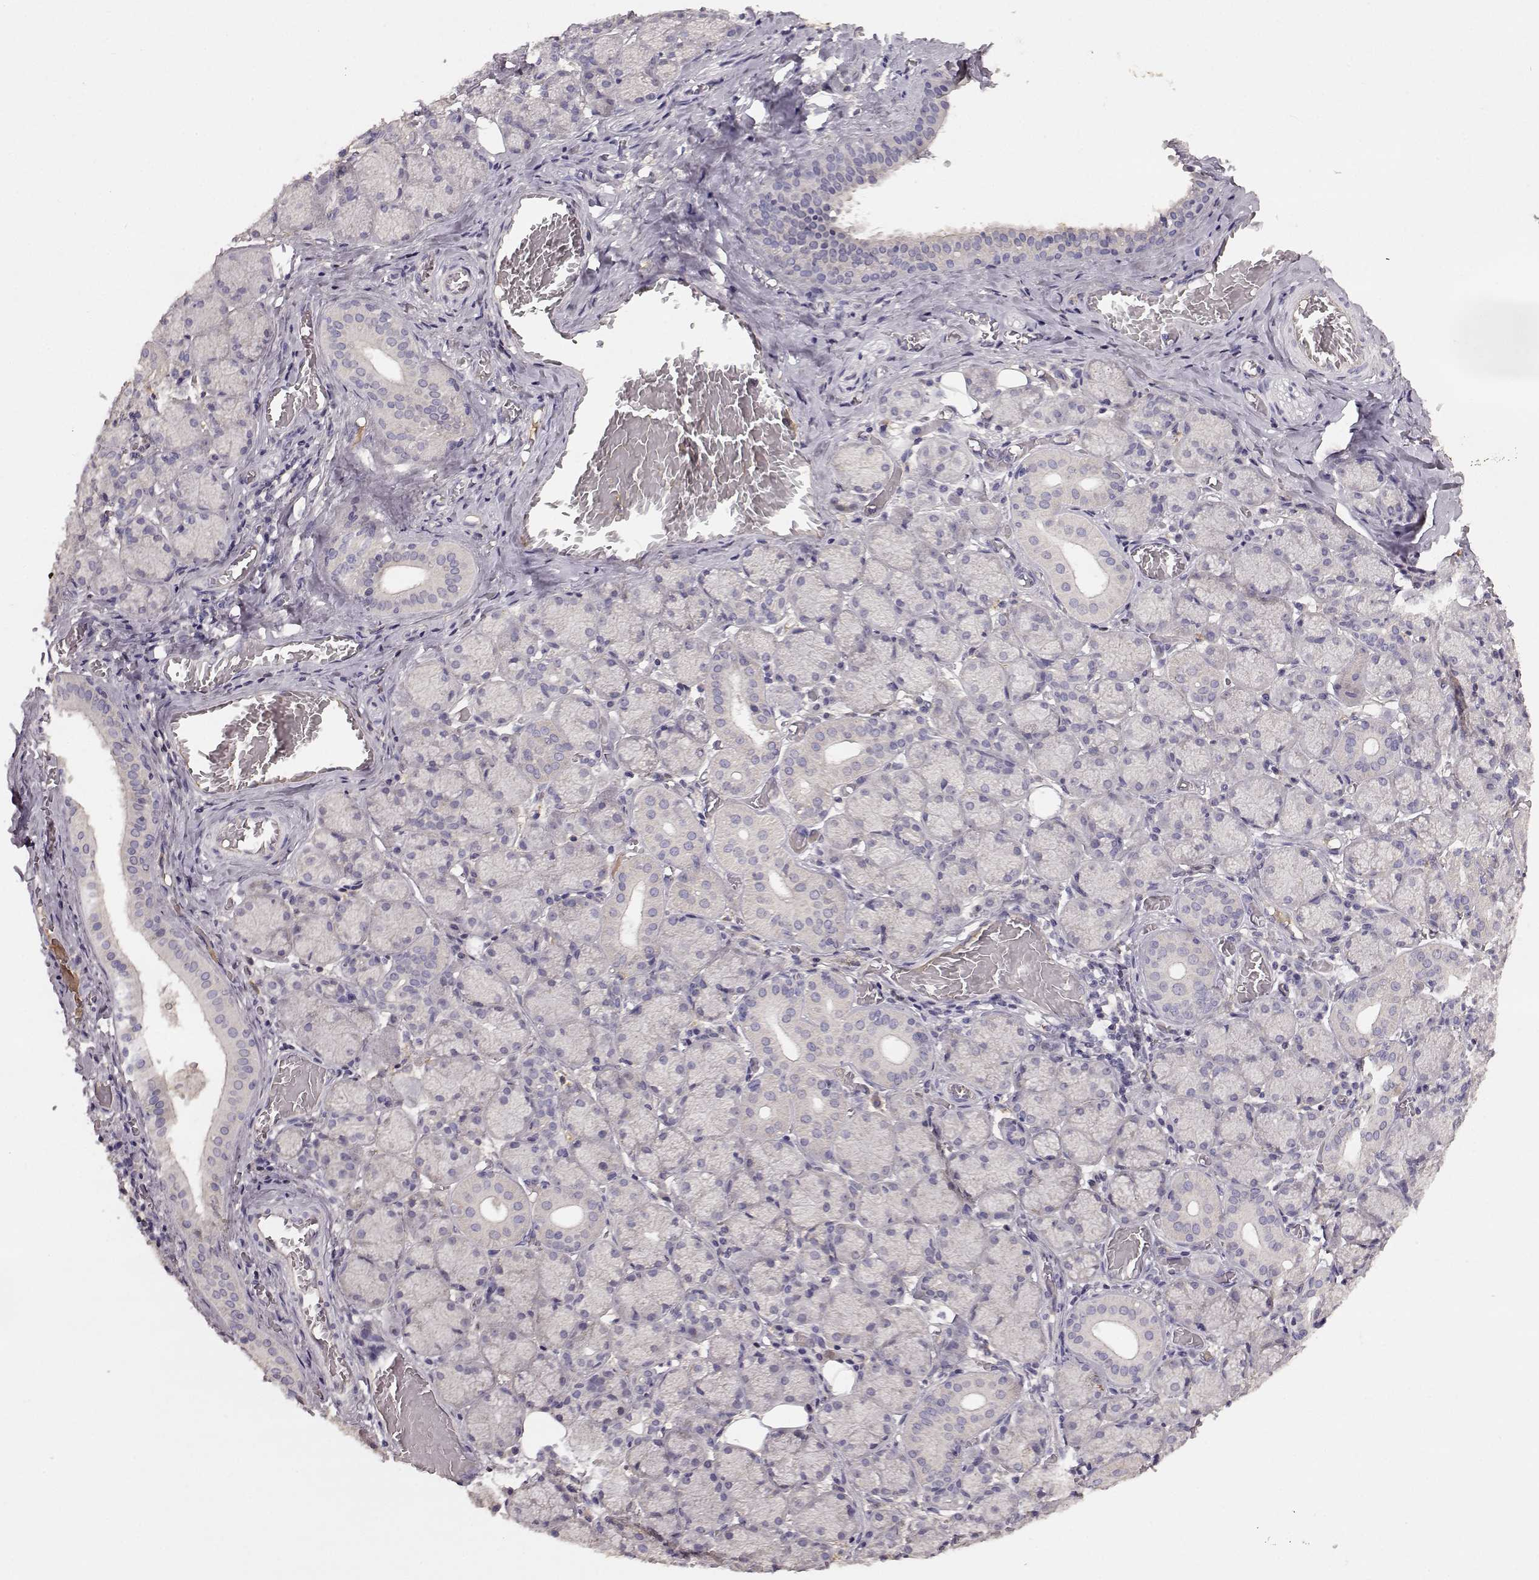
{"staining": {"intensity": "negative", "quantity": "none", "location": "none"}, "tissue": "salivary gland", "cell_type": "Glandular cells", "image_type": "normal", "snomed": [{"axis": "morphology", "description": "Normal tissue, NOS"}, {"axis": "topography", "description": "Salivary gland"}, {"axis": "topography", "description": "Peripheral nerve tissue"}], "caption": "An IHC image of unremarkable salivary gland is shown. There is no staining in glandular cells of salivary gland.", "gene": "YJEFN3", "patient": {"sex": "female", "age": 24}}